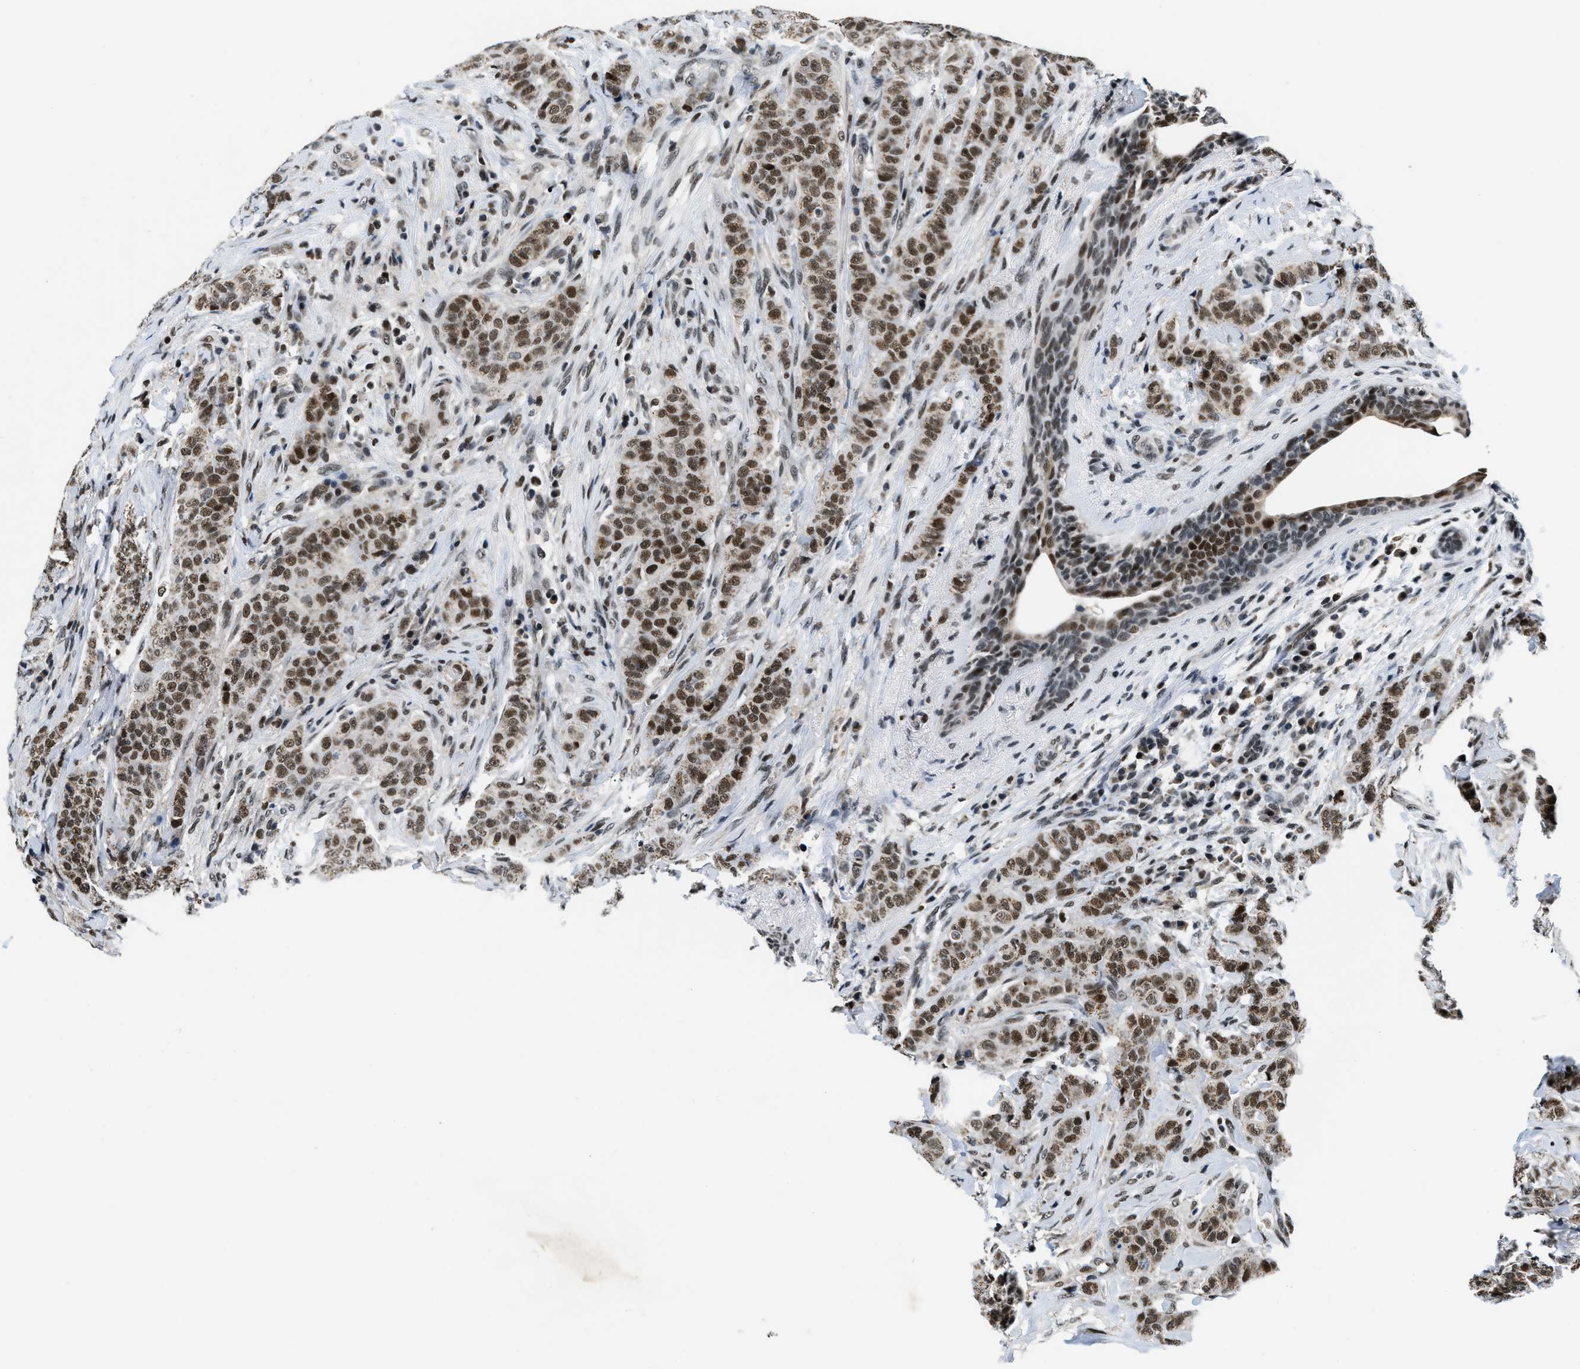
{"staining": {"intensity": "strong", "quantity": ">75%", "location": "nuclear"}, "tissue": "breast cancer", "cell_type": "Tumor cells", "image_type": "cancer", "snomed": [{"axis": "morphology", "description": "Normal tissue, NOS"}, {"axis": "morphology", "description": "Duct carcinoma"}, {"axis": "topography", "description": "Breast"}], "caption": "Human intraductal carcinoma (breast) stained with a protein marker shows strong staining in tumor cells.", "gene": "KDM3B", "patient": {"sex": "female", "age": 40}}